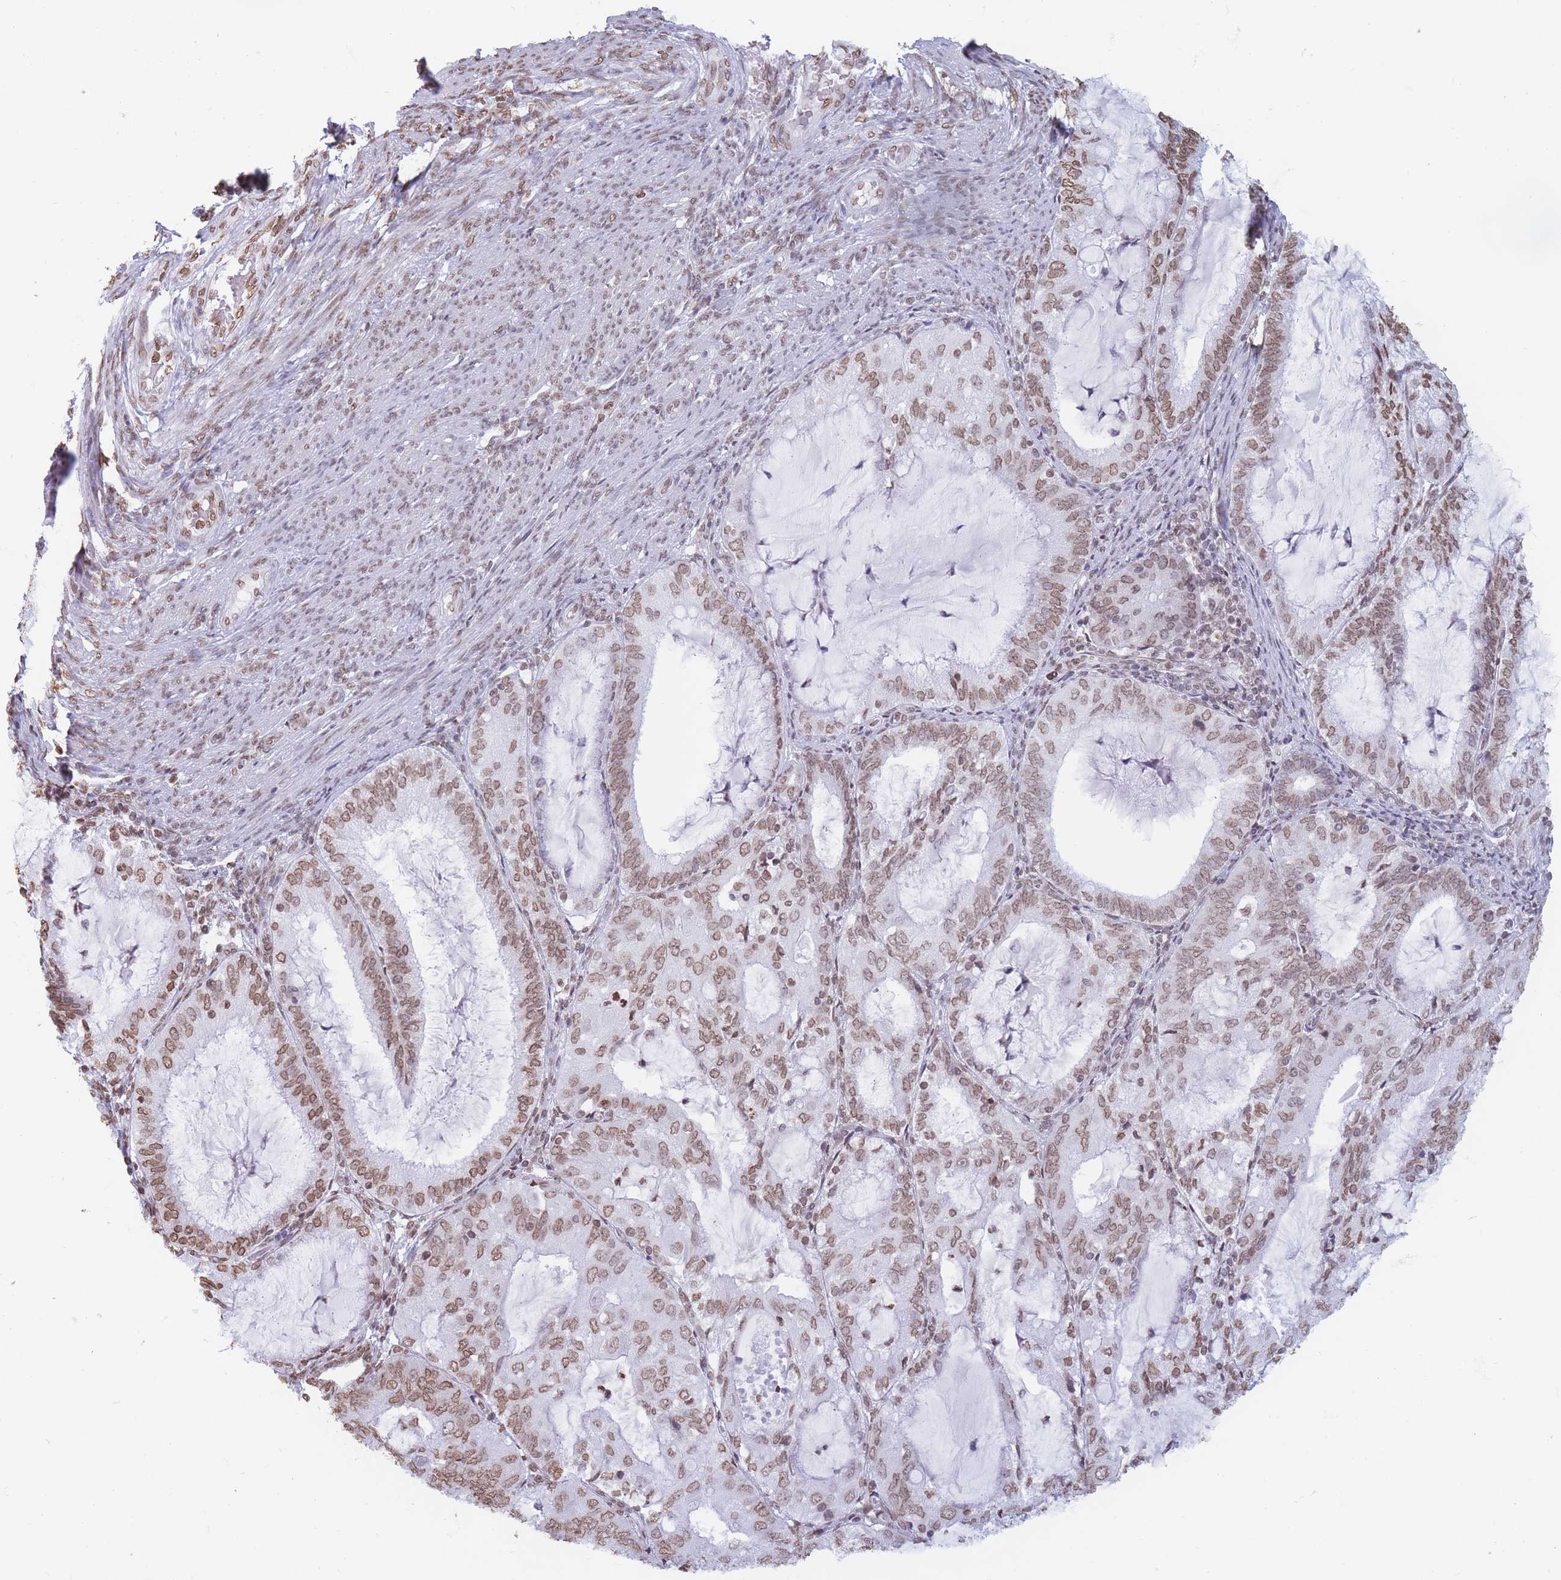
{"staining": {"intensity": "moderate", "quantity": ">75%", "location": "nuclear"}, "tissue": "endometrial cancer", "cell_type": "Tumor cells", "image_type": "cancer", "snomed": [{"axis": "morphology", "description": "Adenocarcinoma, NOS"}, {"axis": "topography", "description": "Endometrium"}], "caption": "Moderate nuclear positivity is seen in approximately >75% of tumor cells in adenocarcinoma (endometrial). (DAB (3,3'-diaminobenzidine) = brown stain, brightfield microscopy at high magnification).", "gene": "RYK", "patient": {"sex": "female", "age": 81}}